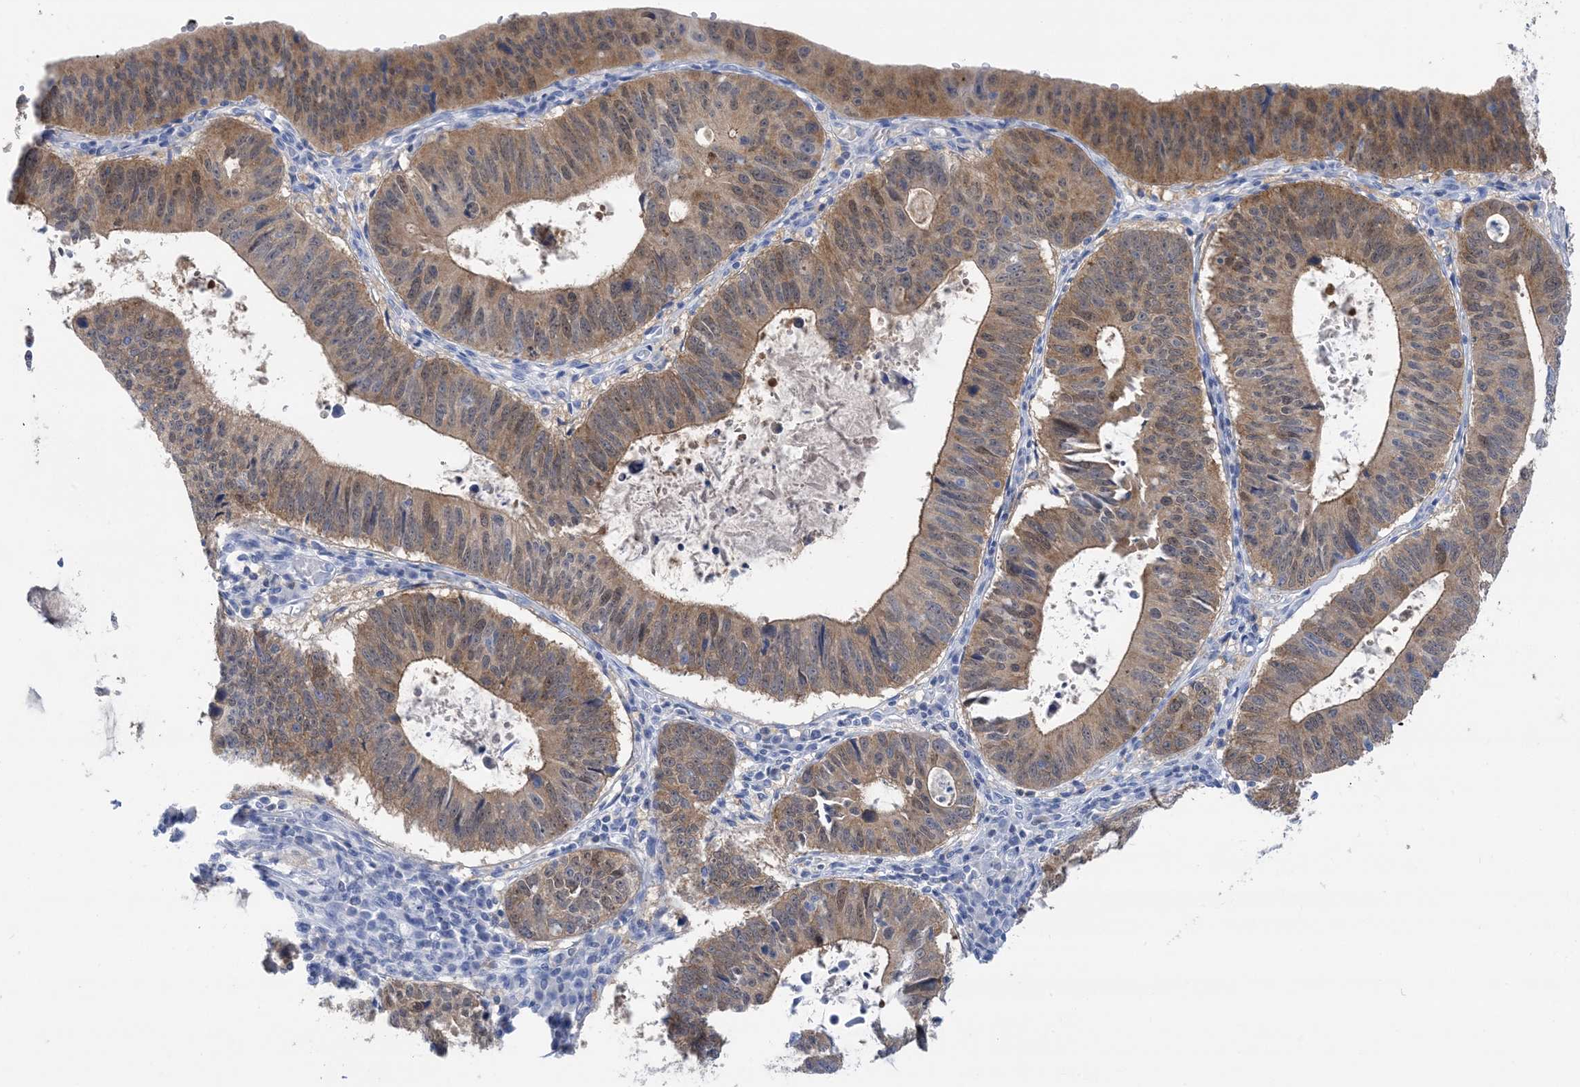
{"staining": {"intensity": "moderate", "quantity": ">75%", "location": "cytoplasmic/membranous,nuclear"}, "tissue": "stomach cancer", "cell_type": "Tumor cells", "image_type": "cancer", "snomed": [{"axis": "morphology", "description": "Adenocarcinoma, NOS"}, {"axis": "topography", "description": "Stomach"}], "caption": "Protein expression analysis of stomach cancer exhibits moderate cytoplasmic/membranous and nuclear expression in about >75% of tumor cells.", "gene": "SH3YL1", "patient": {"sex": "male", "age": 59}}